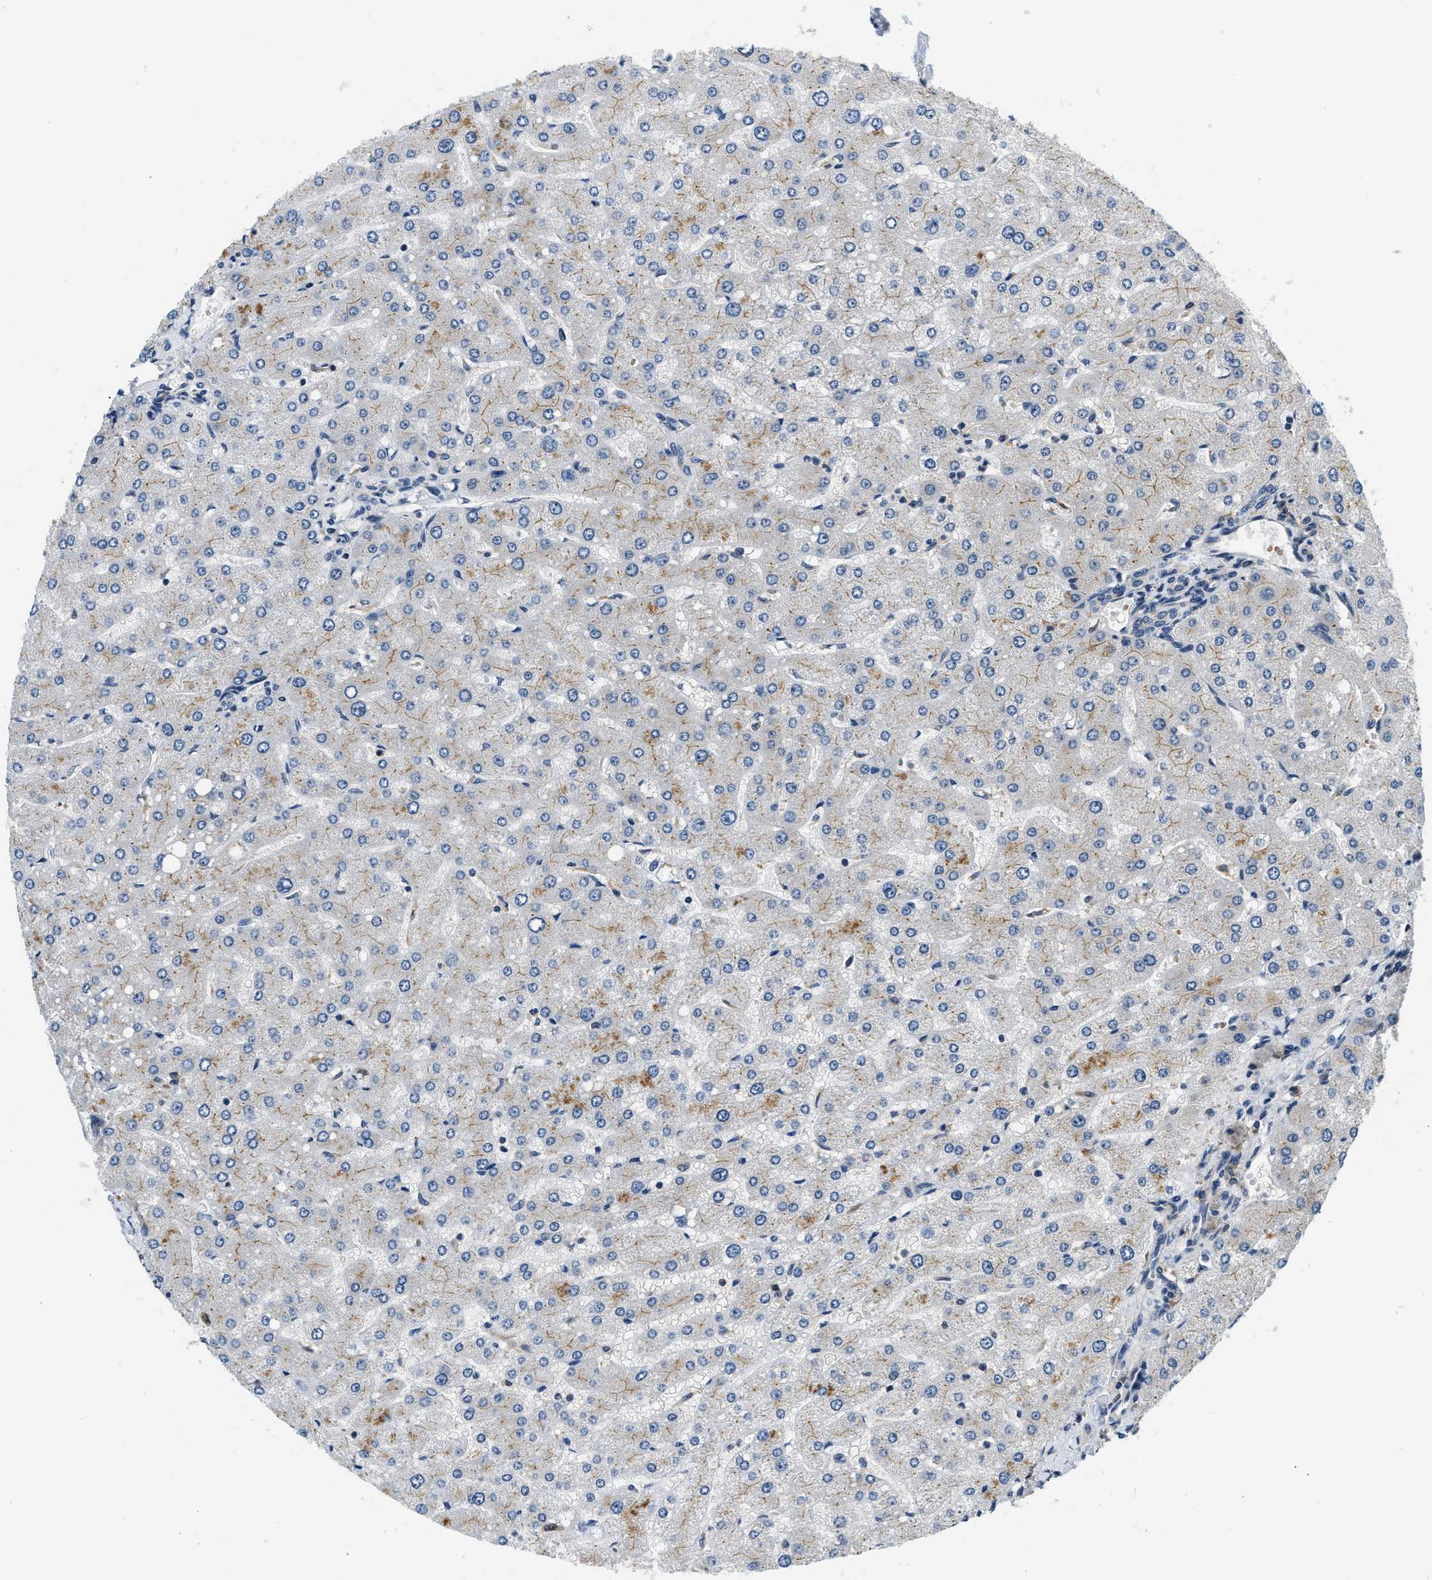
{"staining": {"intensity": "negative", "quantity": "none", "location": "none"}, "tissue": "liver", "cell_type": "Cholangiocytes", "image_type": "normal", "snomed": [{"axis": "morphology", "description": "Normal tissue, NOS"}, {"axis": "topography", "description": "Liver"}], "caption": "Photomicrograph shows no significant protein staining in cholangiocytes of normal liver.", "gene": "BCL7C", "patient": {"sex": "male", "age": 55}}